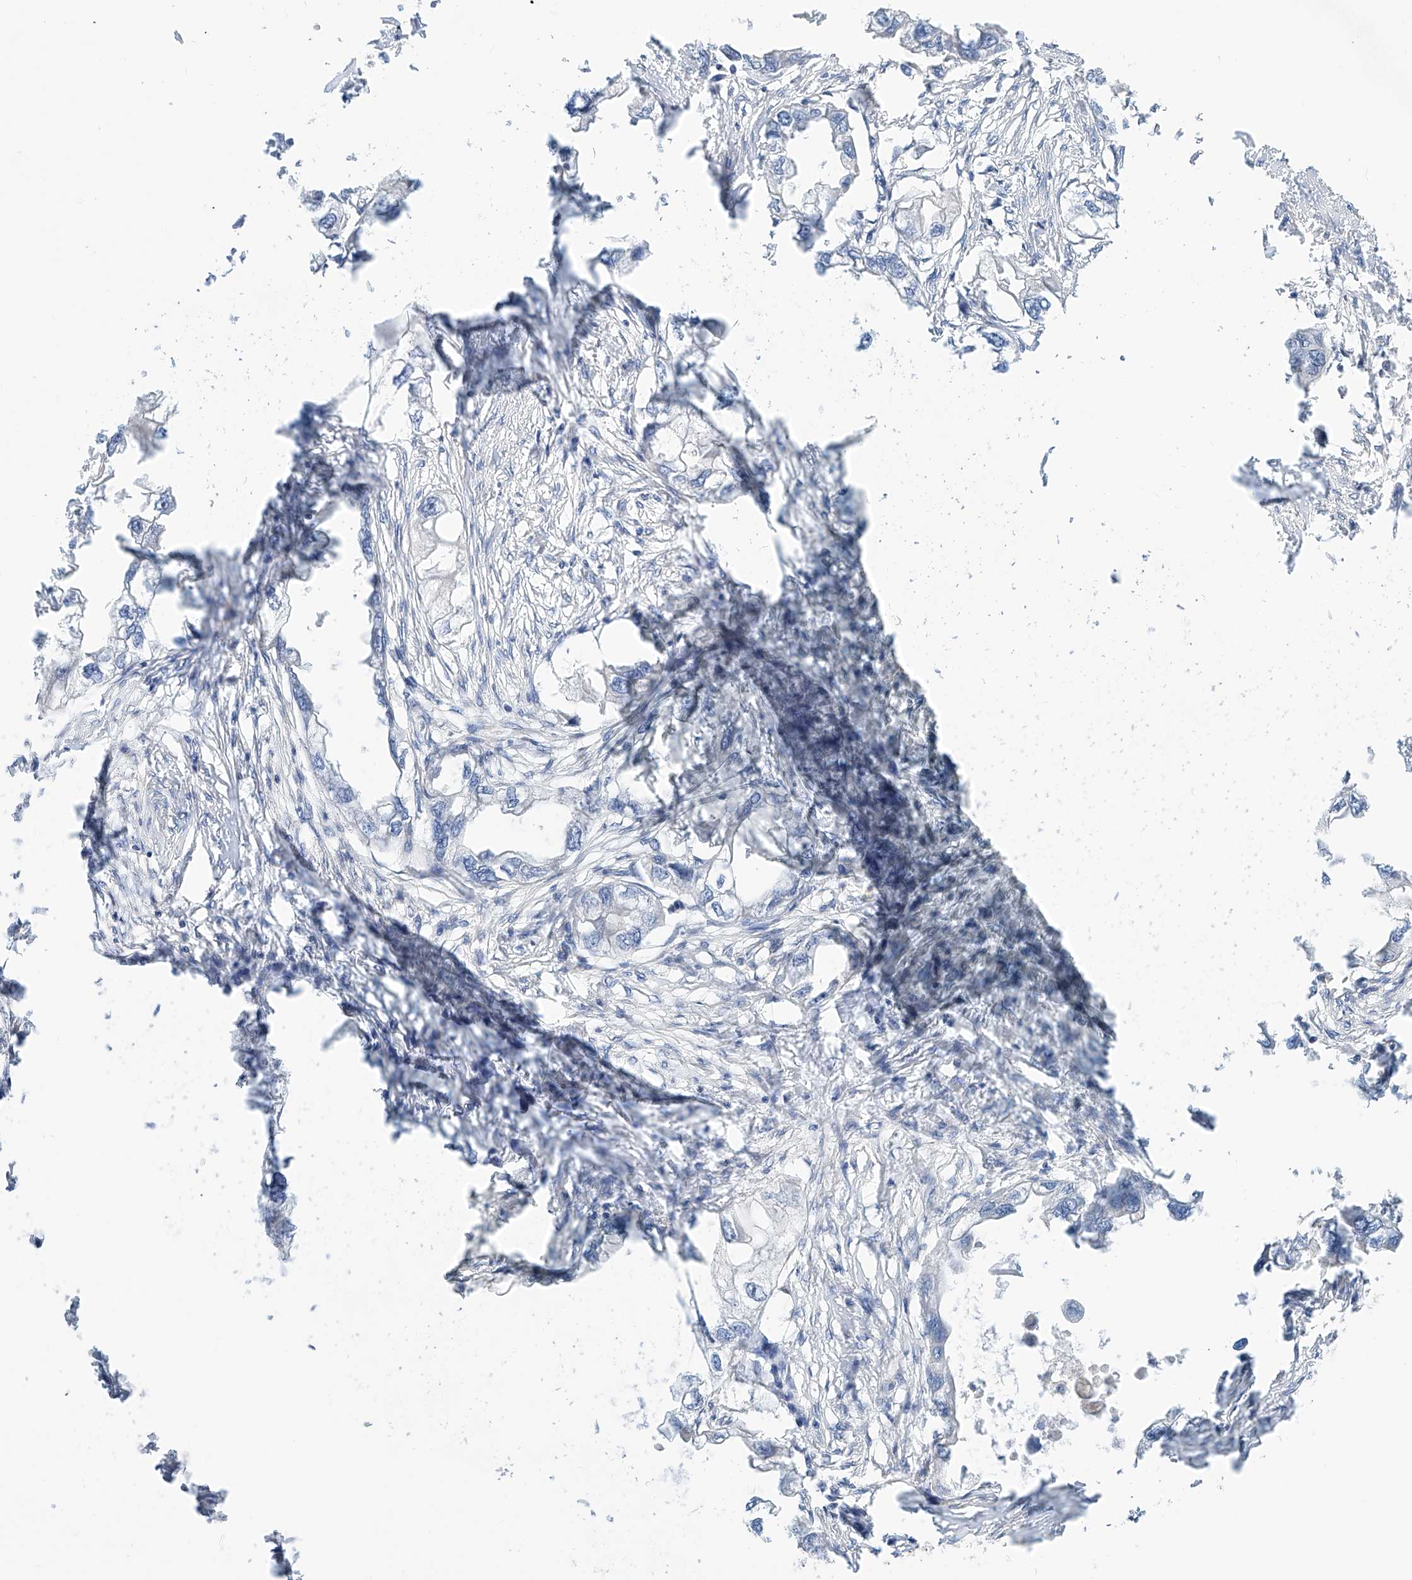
{"staining": {"intensity": "negative", "quantity": "none", "location": "none"}, "tissue": "endometrial cancer", "cell_type": "Tumor cells", "image_type": "cancer", "snomed": [{"axis": "morphology", "description": "Adenocarcinoma, NOS"}, {"axis": "morphology", "description": "Adenocarcinoma, metastatic, NOS"}, {"axis": "topography", "description": "Adipose tissue"}, {"axis": "topography", "description": "Endometrium"}], "caption": "This is an immunohistochemistry image of endometrial cancer. There is no staining in tumor cells.", "gene": "SLC22A7", "patient": {"sex": "female", "age": 67}}